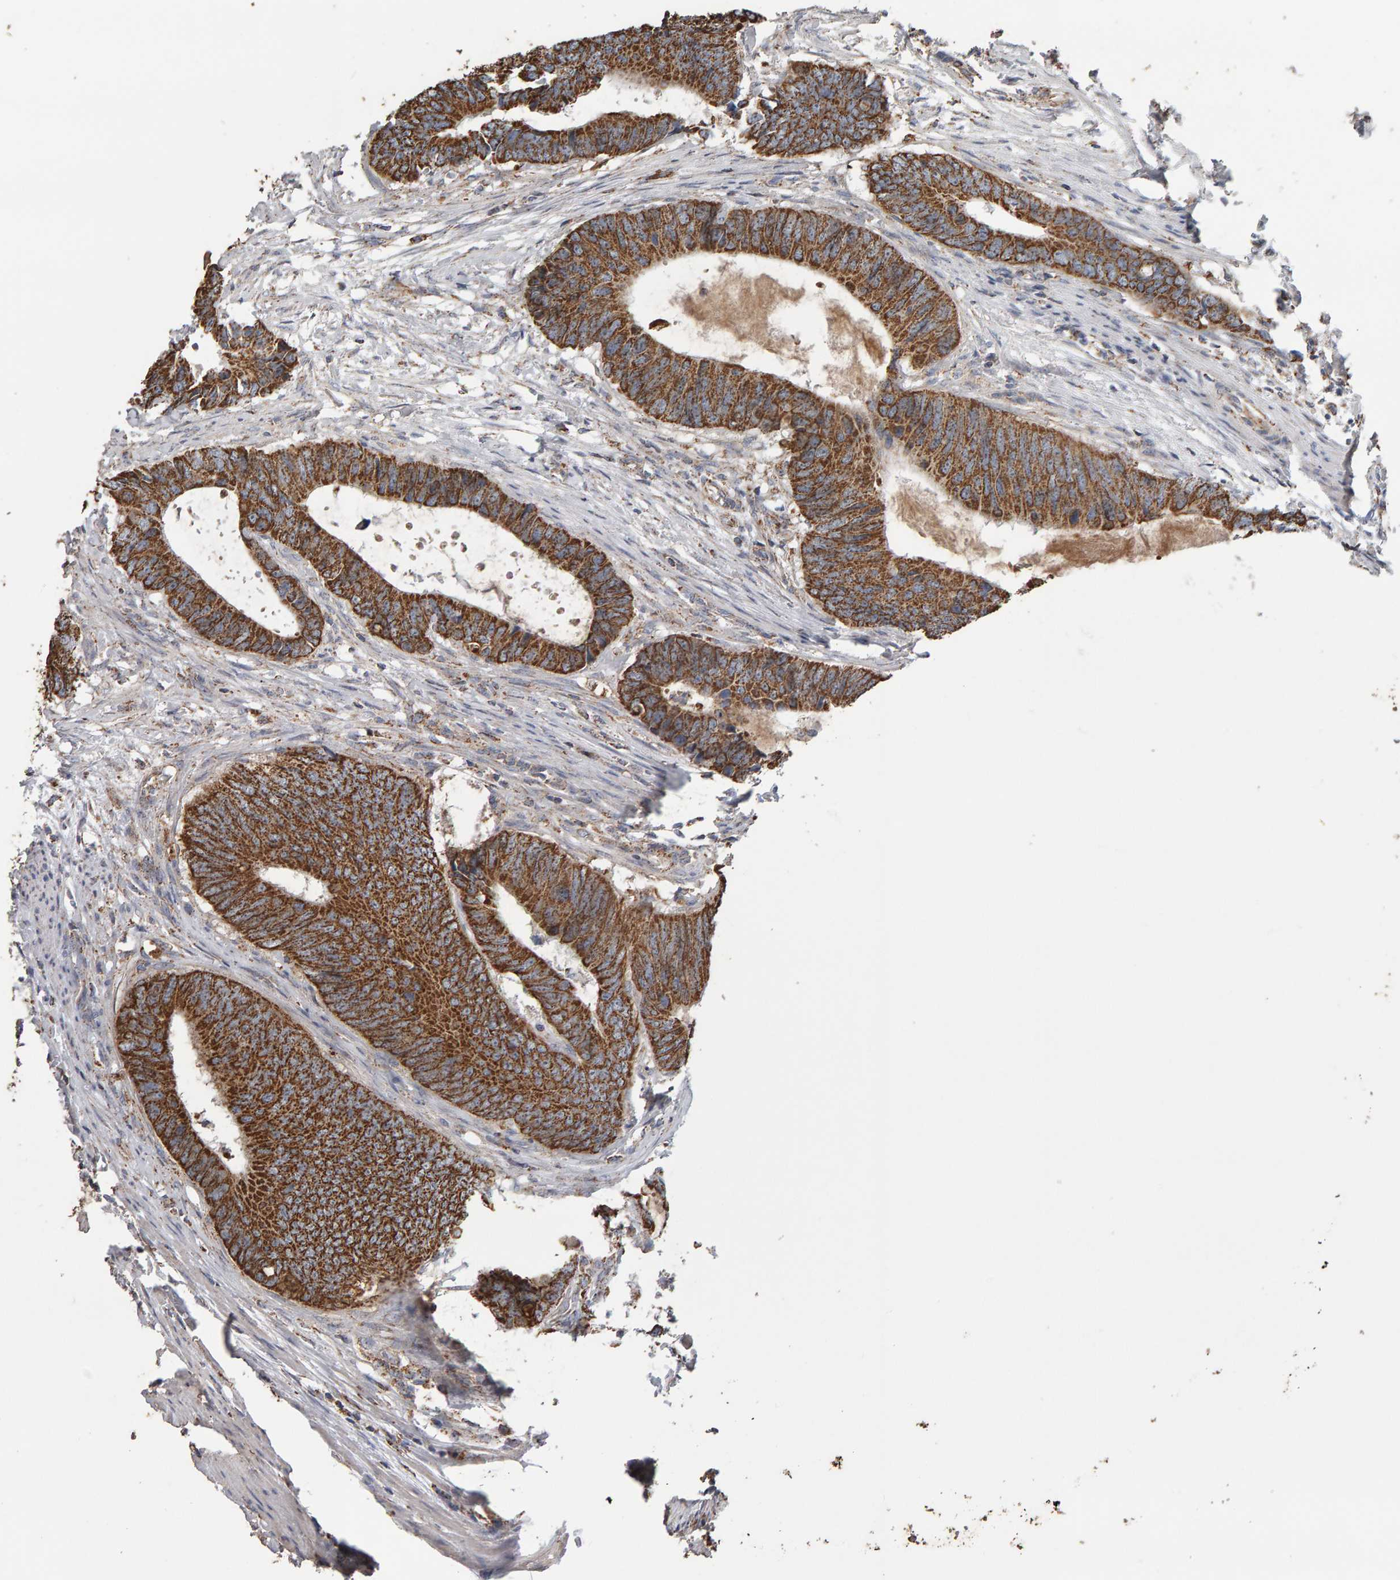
{"staining": {"intensity": "moderate", "quantity": ">75%", "location": "cytoplasmic/membranous"}, "tissue": "colorectal cancer", "cell_type": "Tumor cells", "image_type": "cancer", "snomed": [{"axis": "morphology", "description": "Adenocarcinoma, NOS"}, {"axis": "topography", "description": "Colon"}], "caption": "A brown stain highlights moderate cytoplasmic/membranous expression of a protein in colorectal cancer tumor cells. The staining is performed using DAB (3,3'-diaminobenzidine) brown chromogen to label protein expression. The nuclei are counter-stained blue using hematoxylin.", "gene": "TOM1L1", "patient": {"sex": "male", "age": 56}}